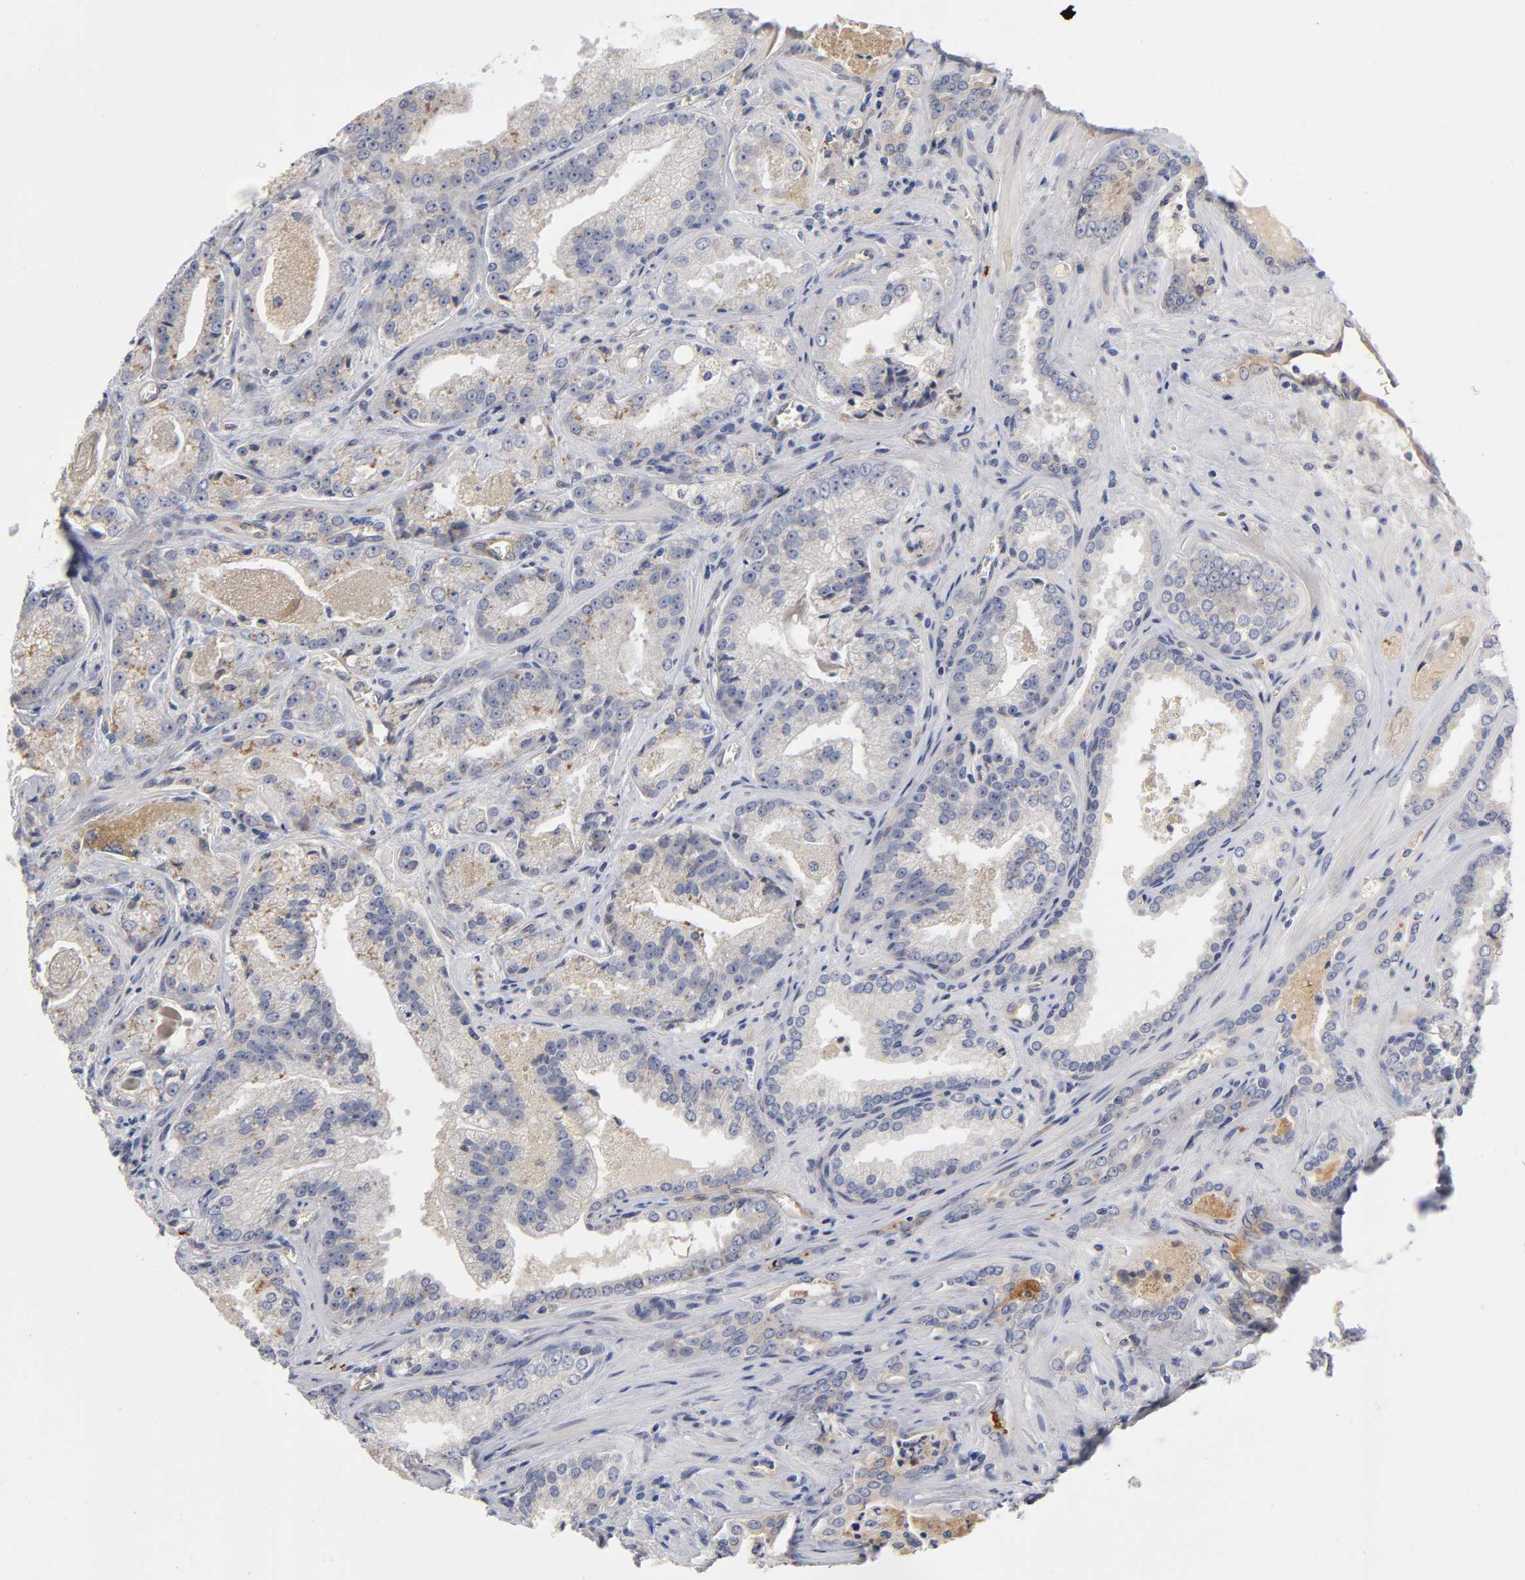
{"staining": {"intensity": "moderate", "quantity": "25%-75%", "location": "cytoplasmic/membranous"}, "tissue": "prostate cancer", "cell_type": "Tumor cells", "image_type": "cancer", "snomed": [{"axis": "morphology", "description": "Adenocarcinoma, Low grade"}, {"axis": "topography", "description": "Prostate"}], "caption": "Human prostate adenocarcinoma (low-grade) stained with a brown dye shows moderate cytoplasmic/membranous positive expression in about 25%-75% of tumor cells.", "gene": "NOVA1", "patient": {"sex": "male", "age": 60}}